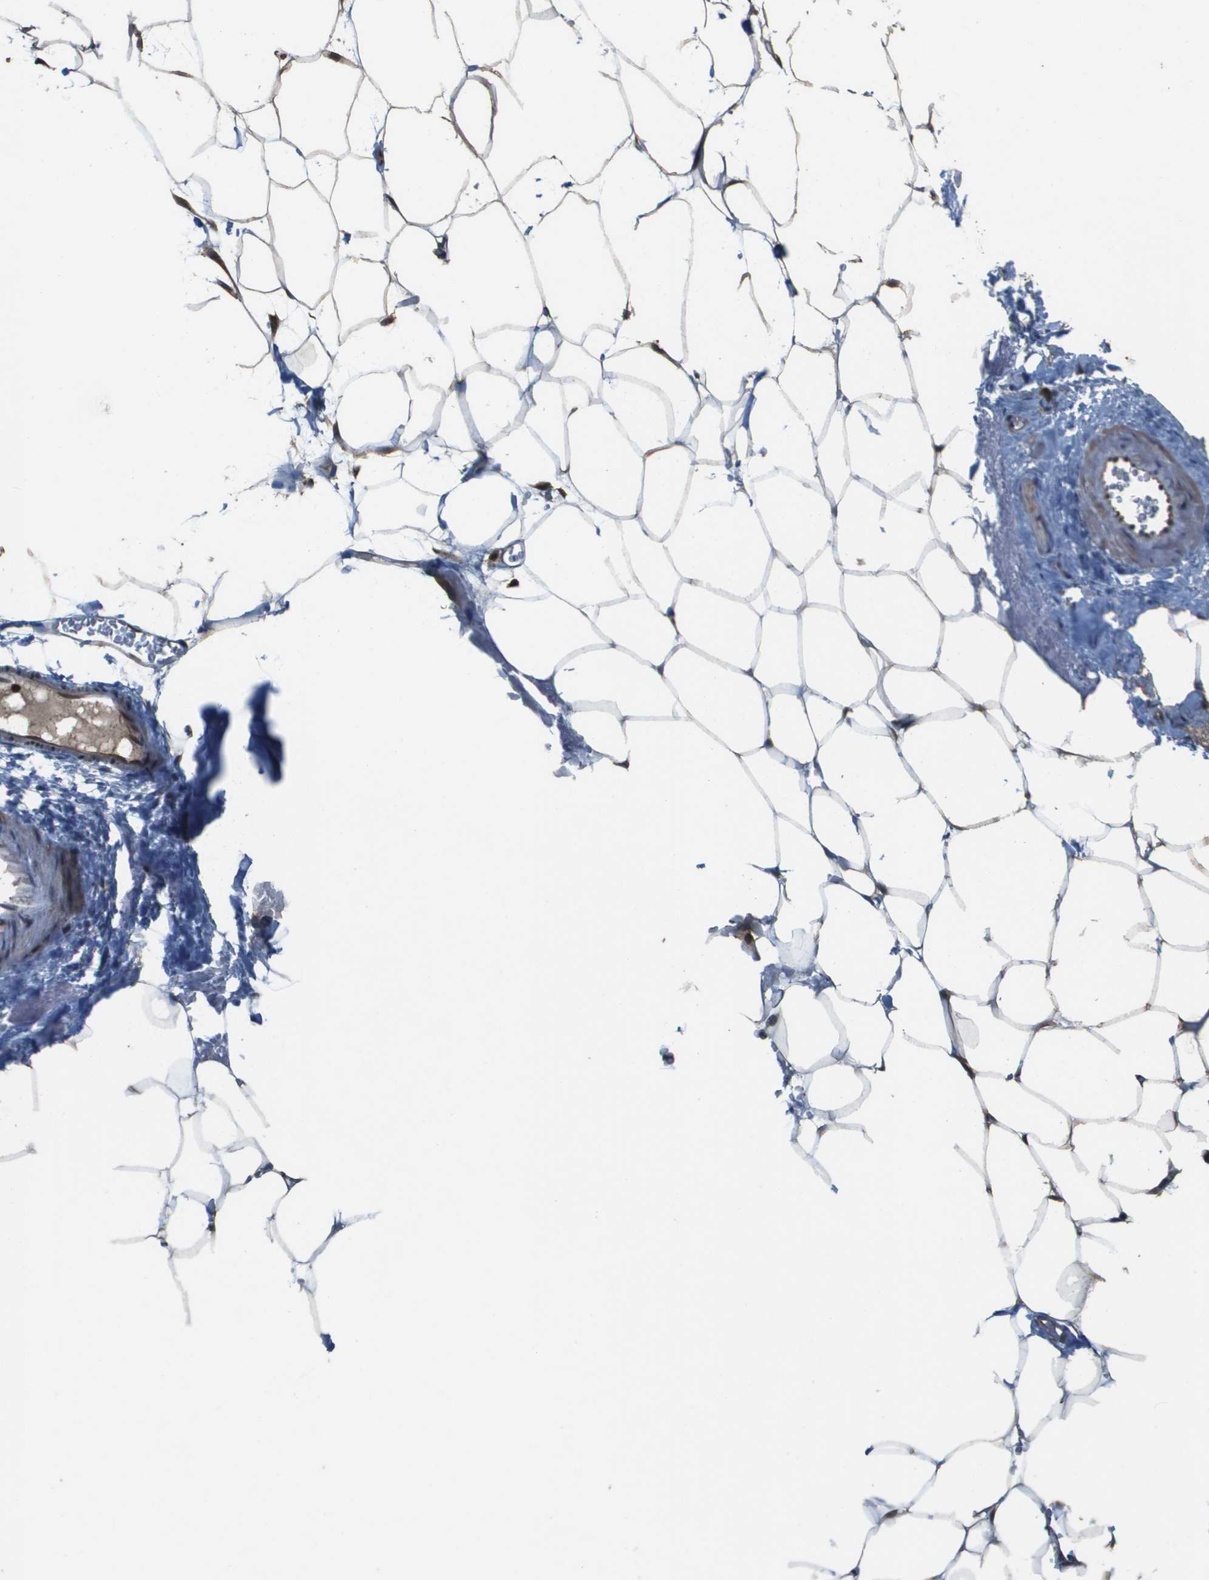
{"staining": {"intensity": "moderate", "quantity": ">75%", "location": "cytoplasmic/membranous"}, "tissue": "adipose tissue", "cell_type": "Adipocytes", "image_type": "normal", "snomed": [{"axis": "morphology", "description": "Normal tissue, NOS"}, {"axis": "topography", "description": "Breast"}, {"axis": "topography", "description": "Adipose tissue"}], "caption": "IHC micrograph of normal adipose tissue: adipose tissue stained using immunohistochemistry (IHC) shows medium levels of moderate protein expression localized specifically in the cytoplasmic/membranous of adipocytes, appearing as a cytoplasmic/membranous brown color.", "gene": "FIG4", "patient": {"sex": "female", "age": 25}}